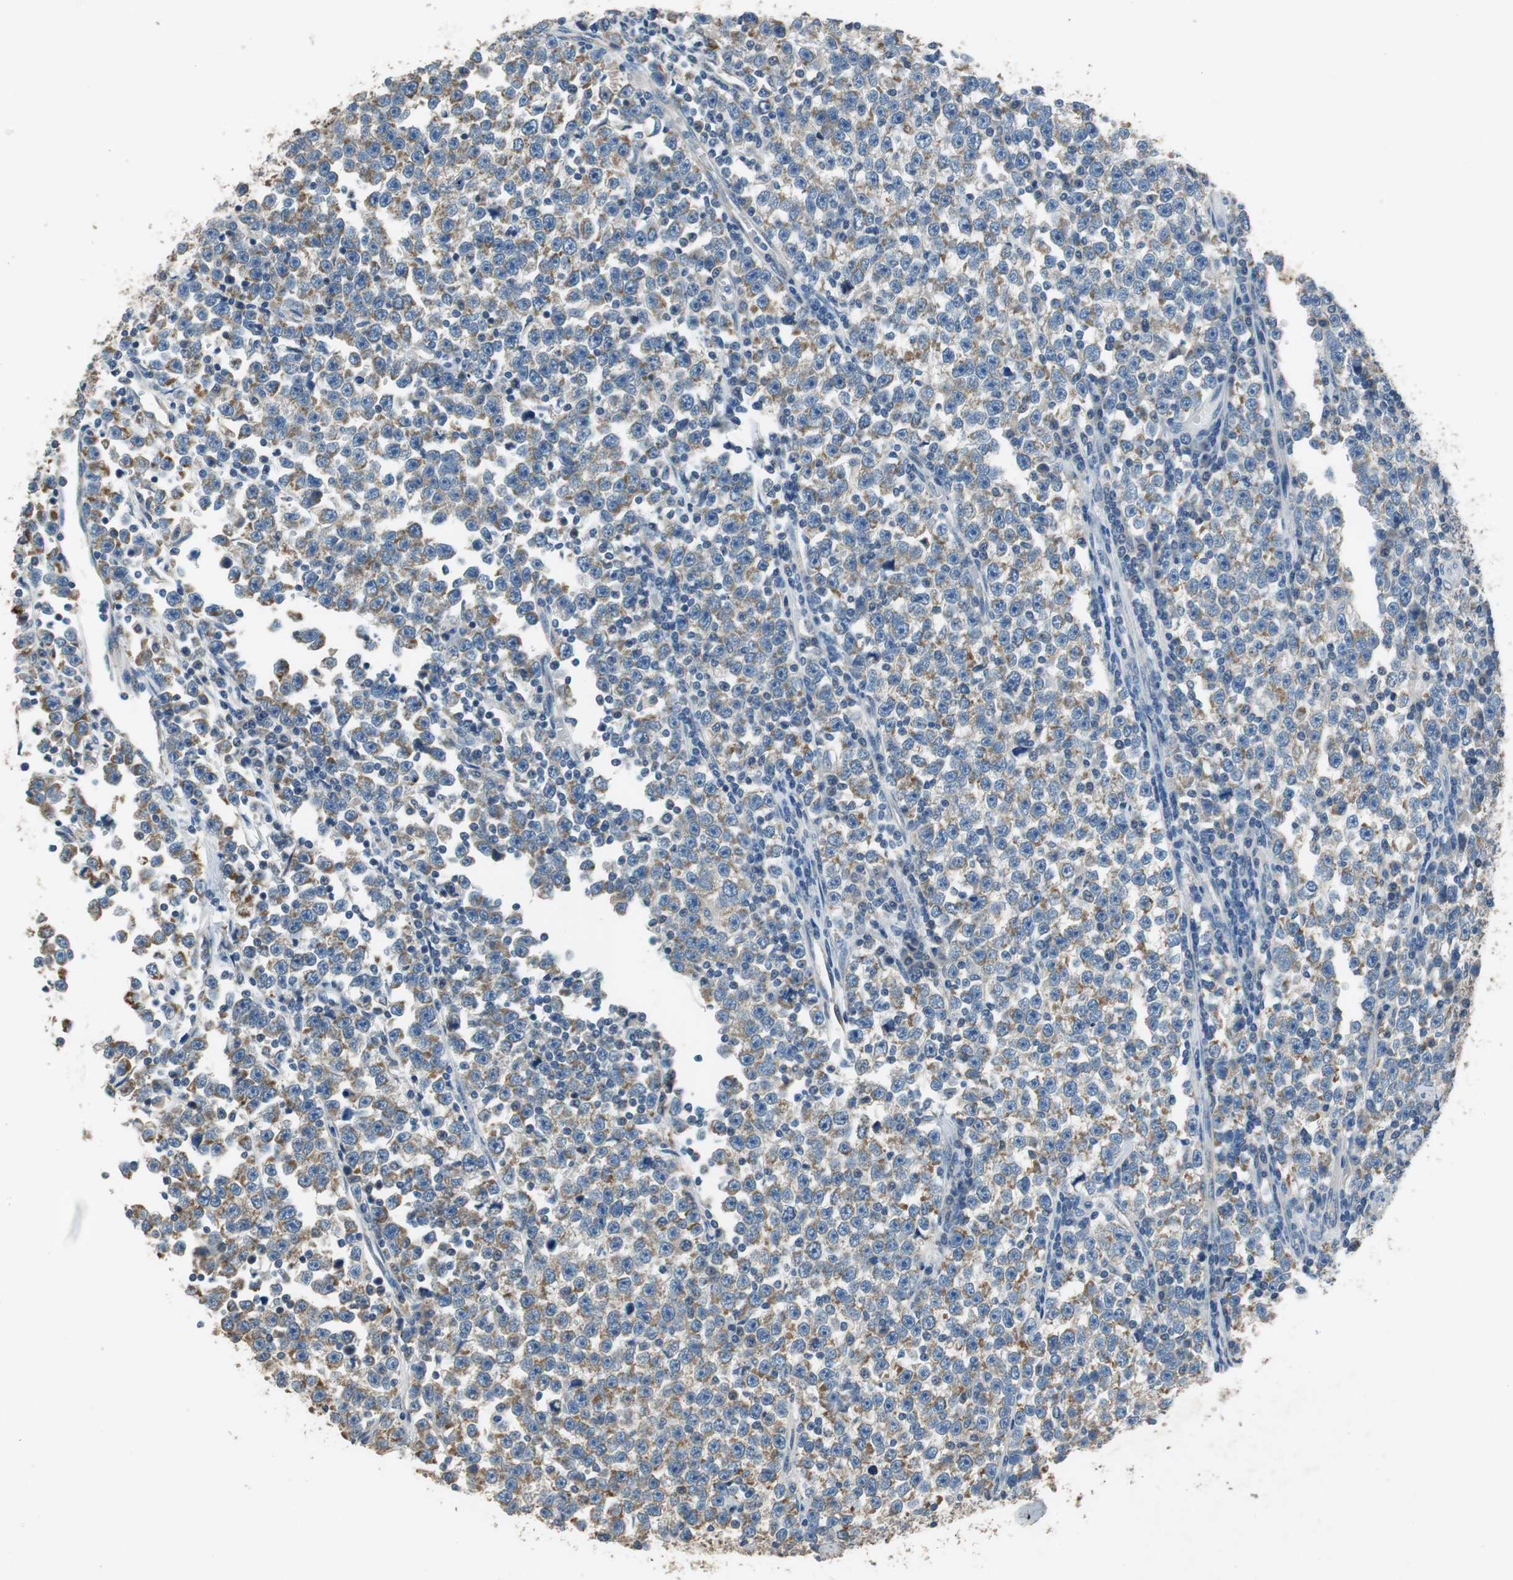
{"staining": {"intensity": "moderate", "quantity": "25%-75%", "location": "cytoplasmic/membranous"}, "tissue": "testis cancer", "cell_type": "Tumor cells", "image_type": "cancer", "snomed": [{"axis": "morphology", "description": "Seminoma, NOS"}, {"axis": "topography", "description": "Testis"}], "caption": "This is a micrograph of immunohistochemistry (IHC) staining of testis seminoma, which shows moderate expression in the cytoplasmic/membranous of tumor cells.", "gene": "ALDH4A1", "patient": {"sex": "male", "age": 43}}